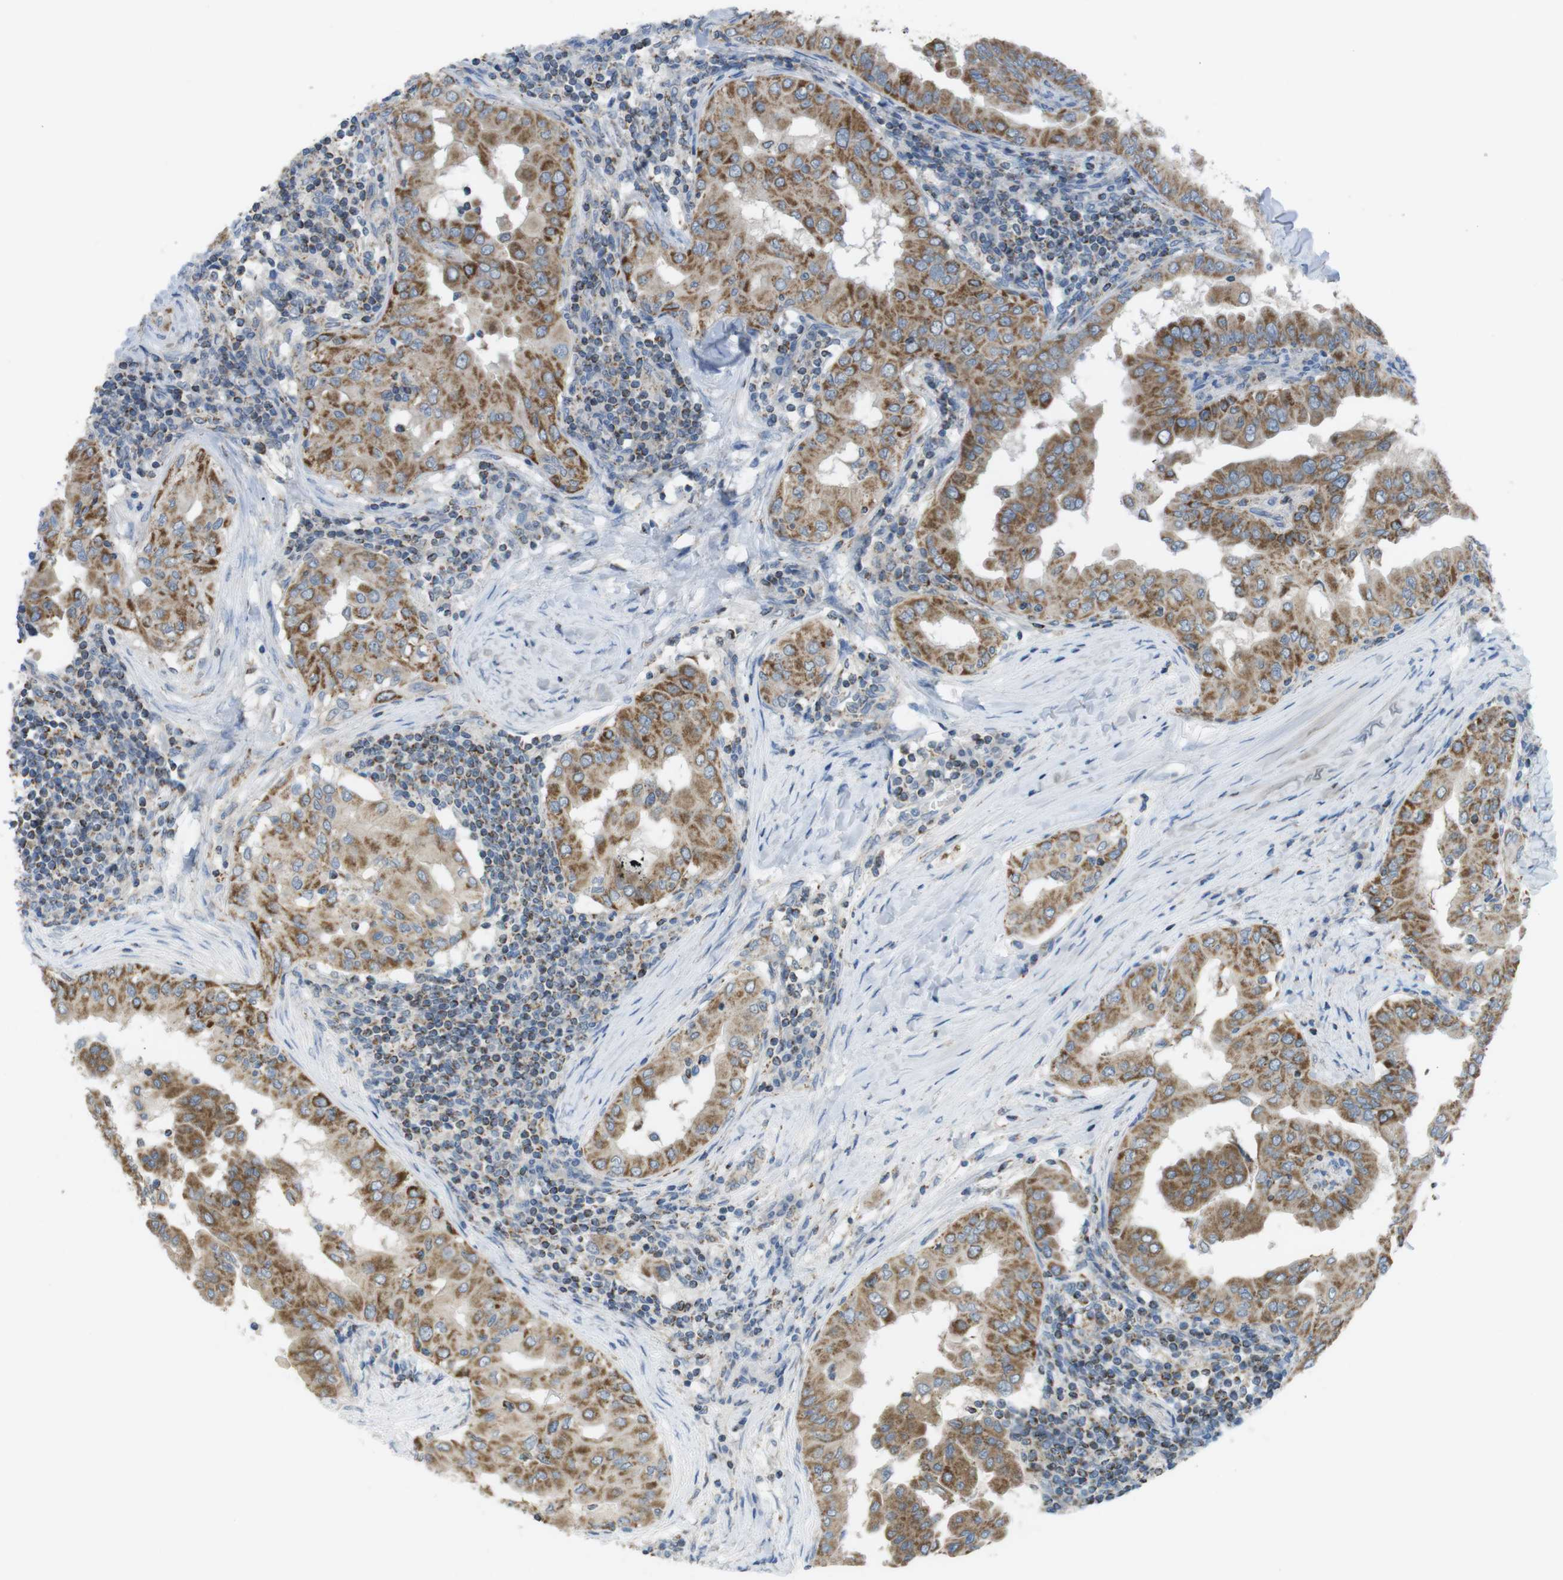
{"staining": {"intensity": "moderate", "quantity": ">75%", "location": "cytoplasmic/membranous"}, "tissue": "thyroid cancer", "cell_type": "Tumor cells", "image_type": "cancer", "snomed": [{"axis": "morphology", "description": "Papillary adenocarcinoma, NOS"}, {"axis": "topography", "description": "Thyroid gland"}], "caption": "A brown stain shows moderate cytoplasmic/membranous positivity of a protein in human thyroid cancer tumor cells.", "gene": "GRIK2", "patient": {"sex": "male", "age": 33}}